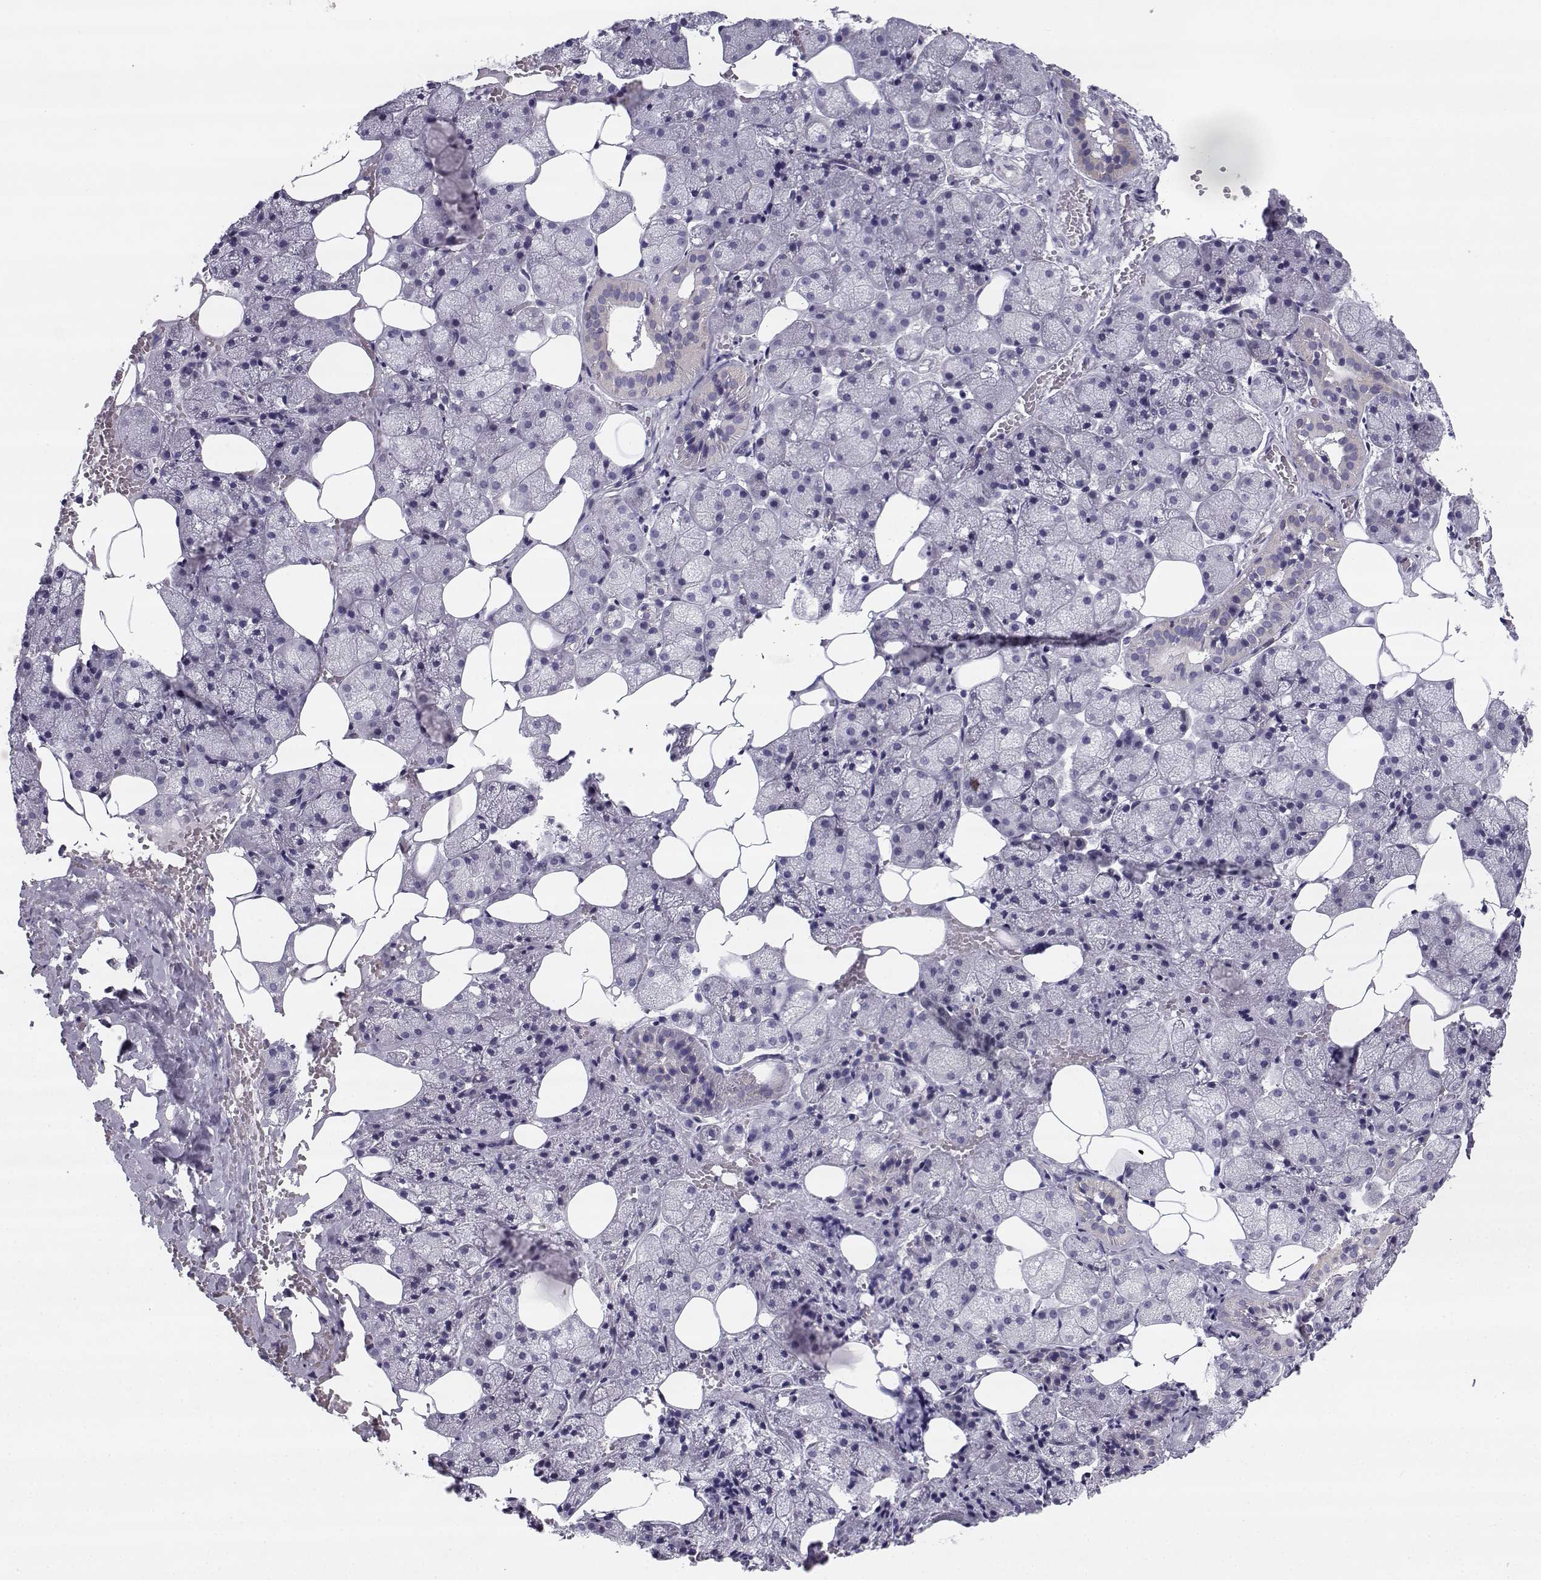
{"staining": {"intensity": "weak", "quantity": "<25%", "location": "cytoplasmic/membranous"}, "tissue": "salivary gland", "cell_type": "Glandular cells", "image_type": "normal", "snomed": [{"axis": "morphology", "description": "Normal tissue, NOS"}, {"axis": "topography", "description": "Salivary gland"}], "caption": "Immunohistochemistry of normal human salivary gland reveals no staining in glandular cells. (DAB immunohistochemistry (IHC) with hematoxylin counter stain).", "gene": "CREB3L3", "patient": {"sex": "male", "age": 38}}